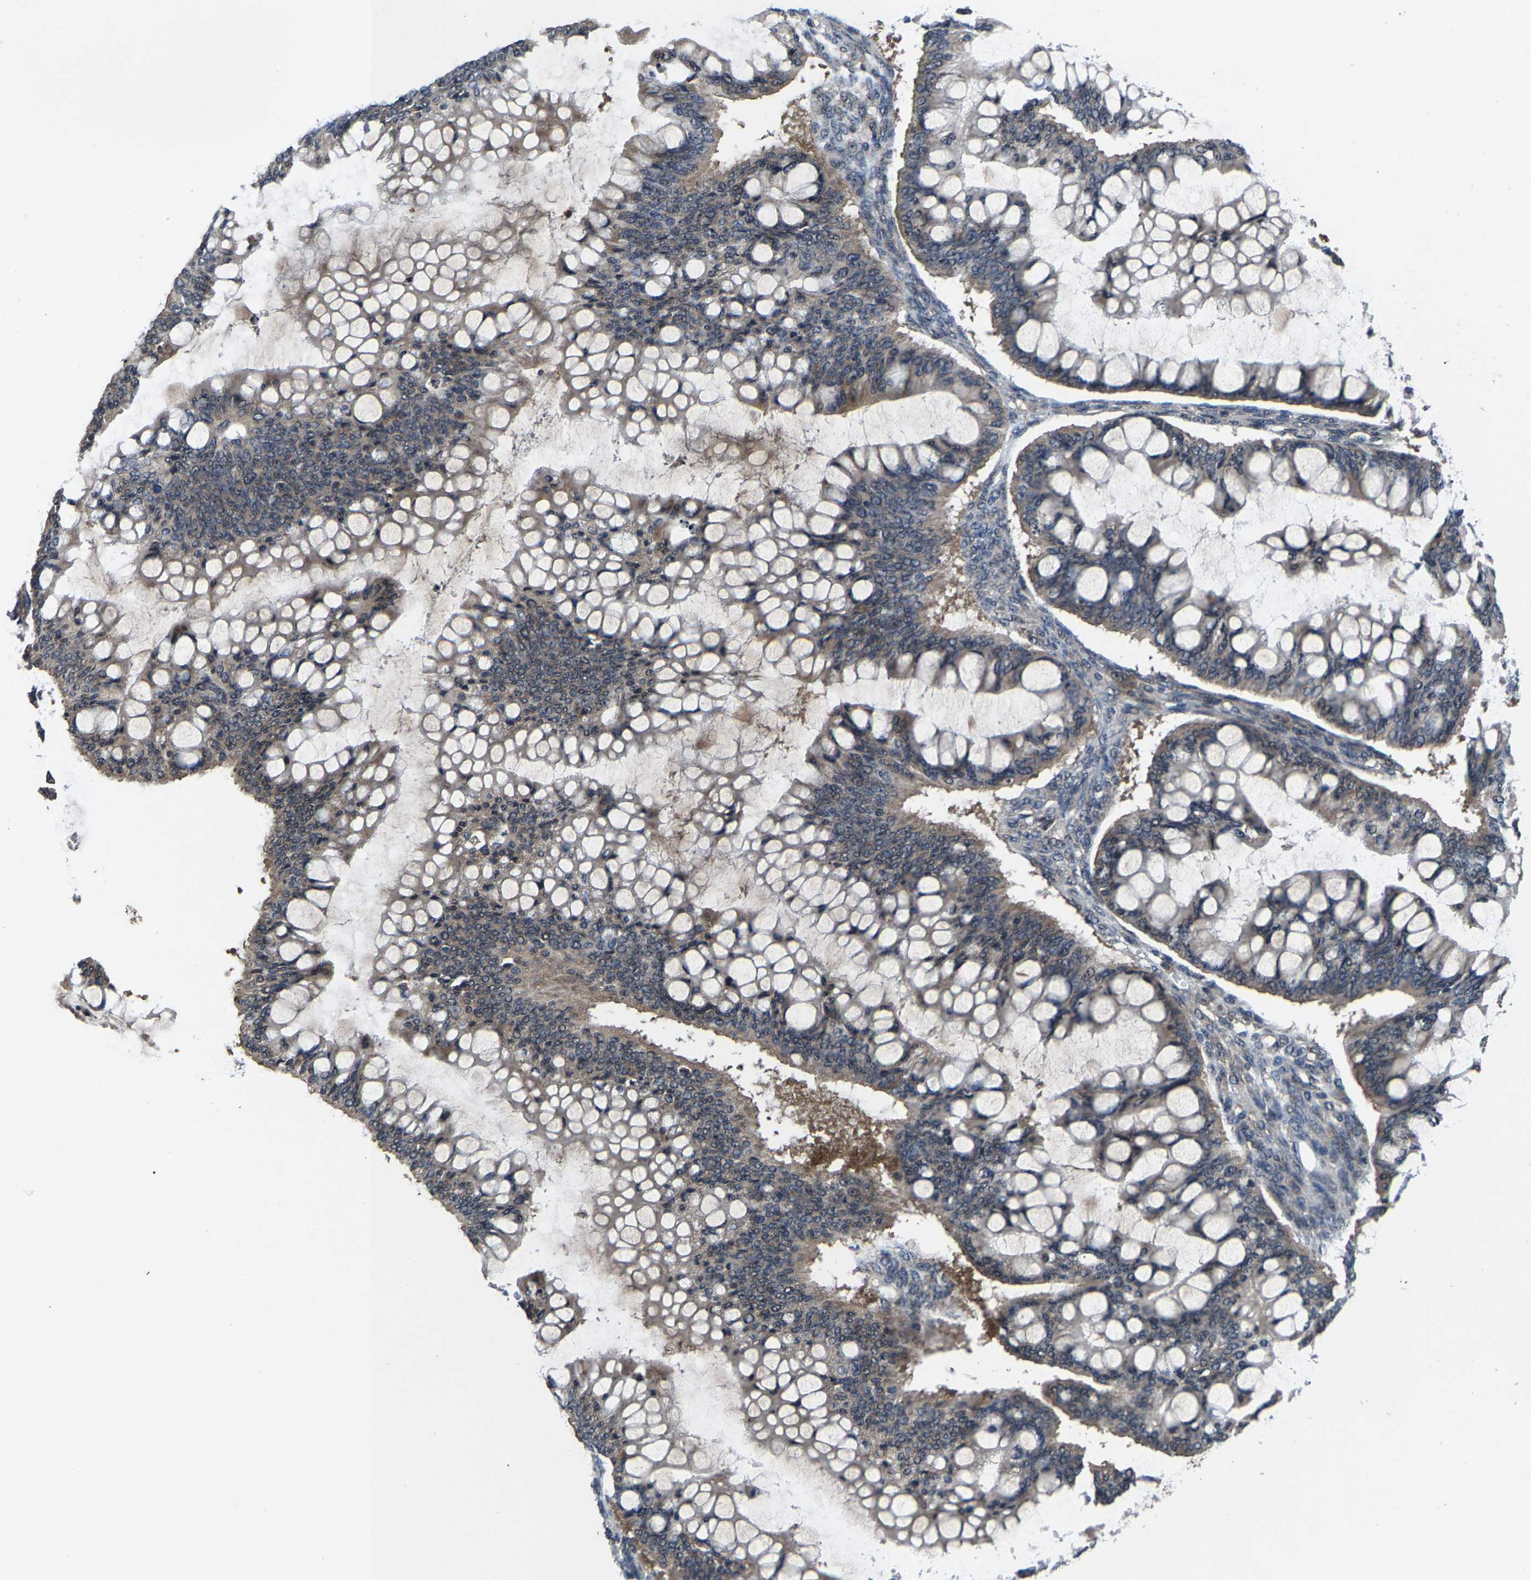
{"staining": {"intensity": "weak", "quantity": ">75%", "location": "cytoplasmic/membranous"}, "tissue": "ovarian cancer", "cell_type": "Tumor cells", "image_type": "cancer", "snomed": [{"axis": "morphology", "description": "Cystadenocarcinoma, mucinous, NOS"}, {"axis": "topography", "description": "Ovary"}], "caption": "Ovarian cancer (mucinous cystadenocarcinoma) stained with DAB (3,3'-diaminobenzidine) immunohistochemistry (IHC) displays low levels of weak cytoplasmic/membranous staining in about >75% of tumor cells.", "gene": "HUWE1", "patient": {"sex": "female", "age": 73}}